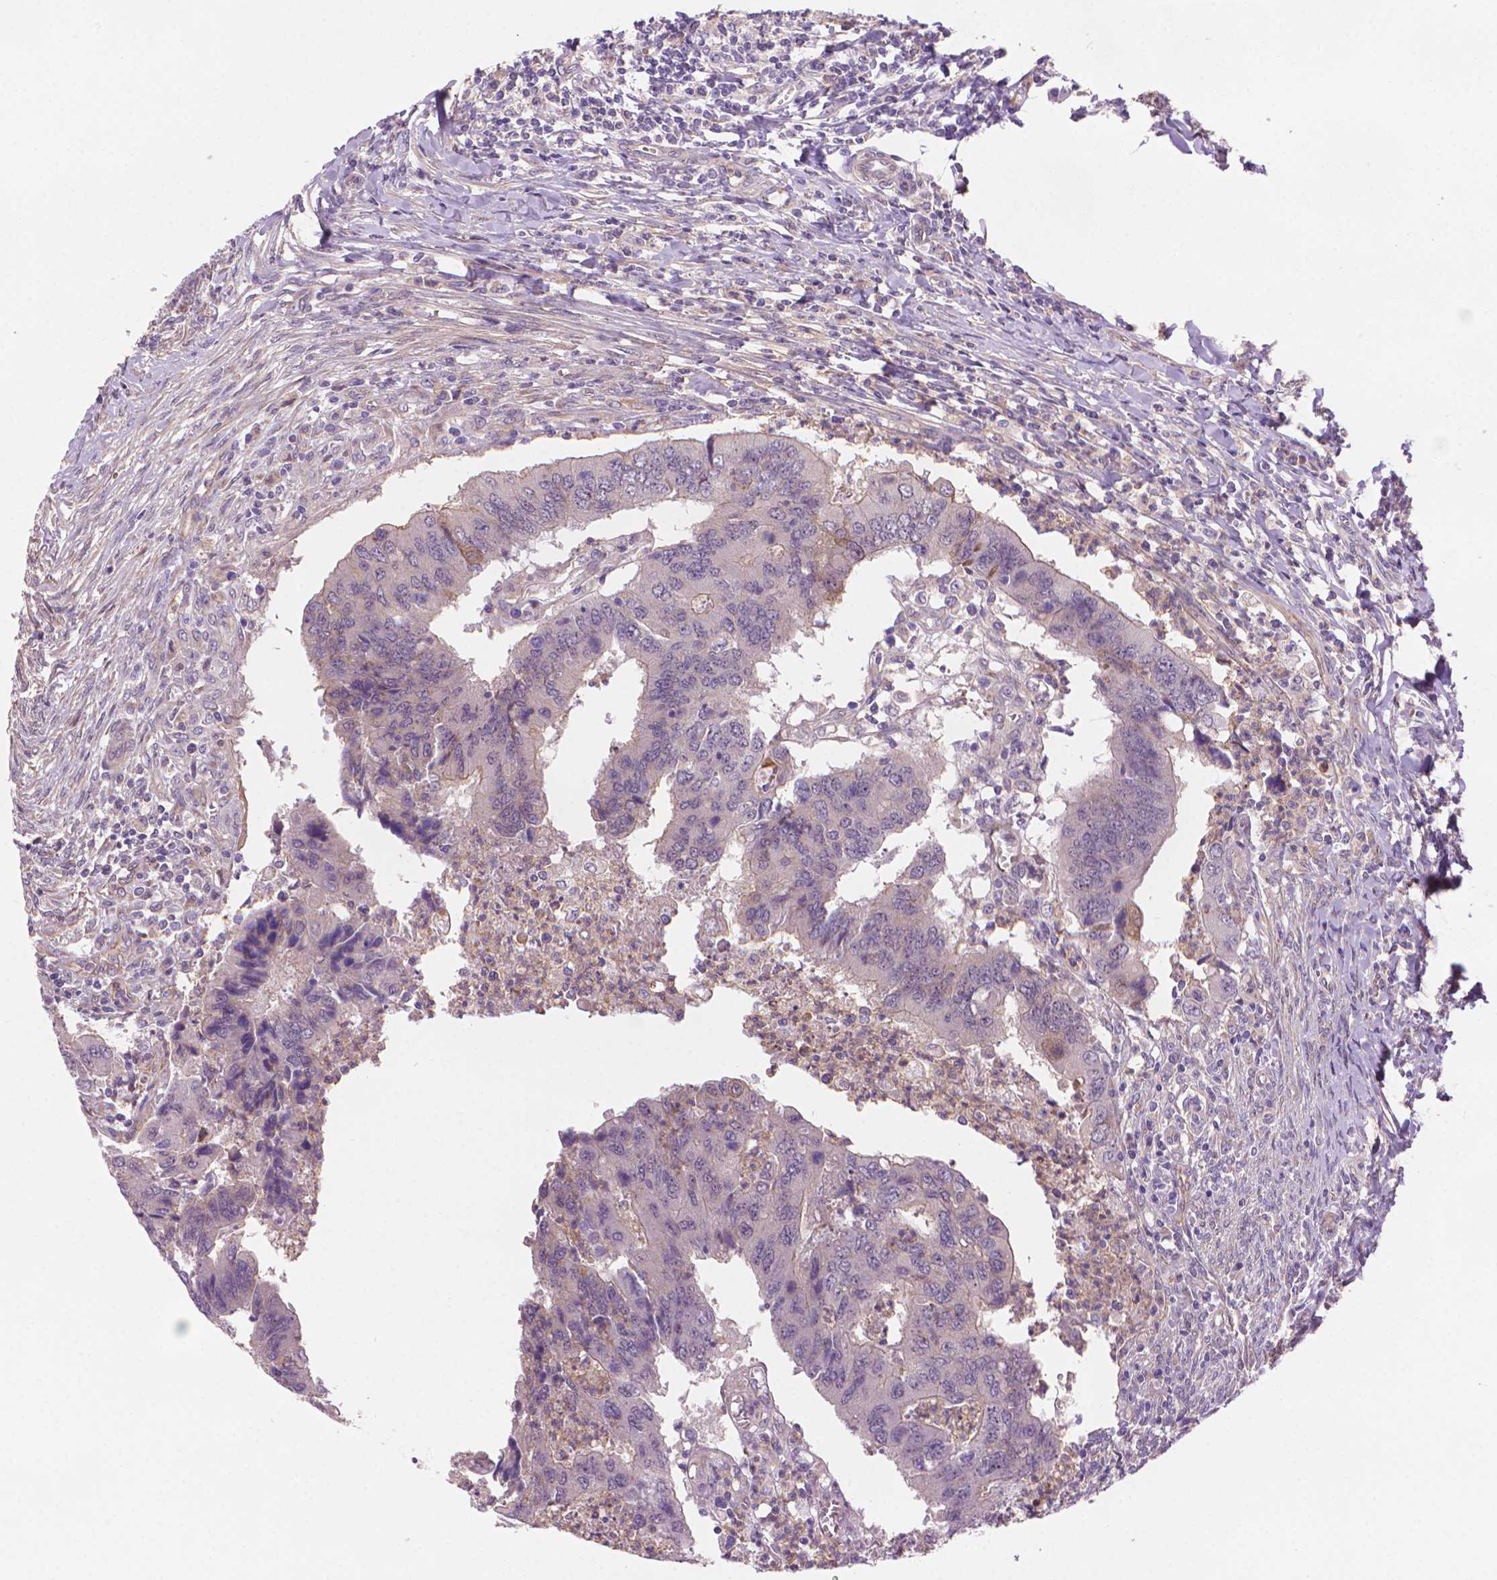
{"staining": {"intensity": "negative", "quantity": "none", "location": "none"}, "tissue": "colorectal cancer", "cell_type": "Tumor cells", "image_type": "cancer", "snomed": [{"axis": "morphology", "description": "Adenocarcinoma, NOS"}, {"axis": "topography", "description": "Colon"}], "caption": "High magnification brightfield microscopy of colorectal adenocarcinoma stained with DAB (3,3'-diaminobenzidine) (brown) and counterstained with hematoxylin (blue): tumor cells show no significant expression.", "gene": "AMMECR1", "patient": {"sex": "female", "age": 67}}